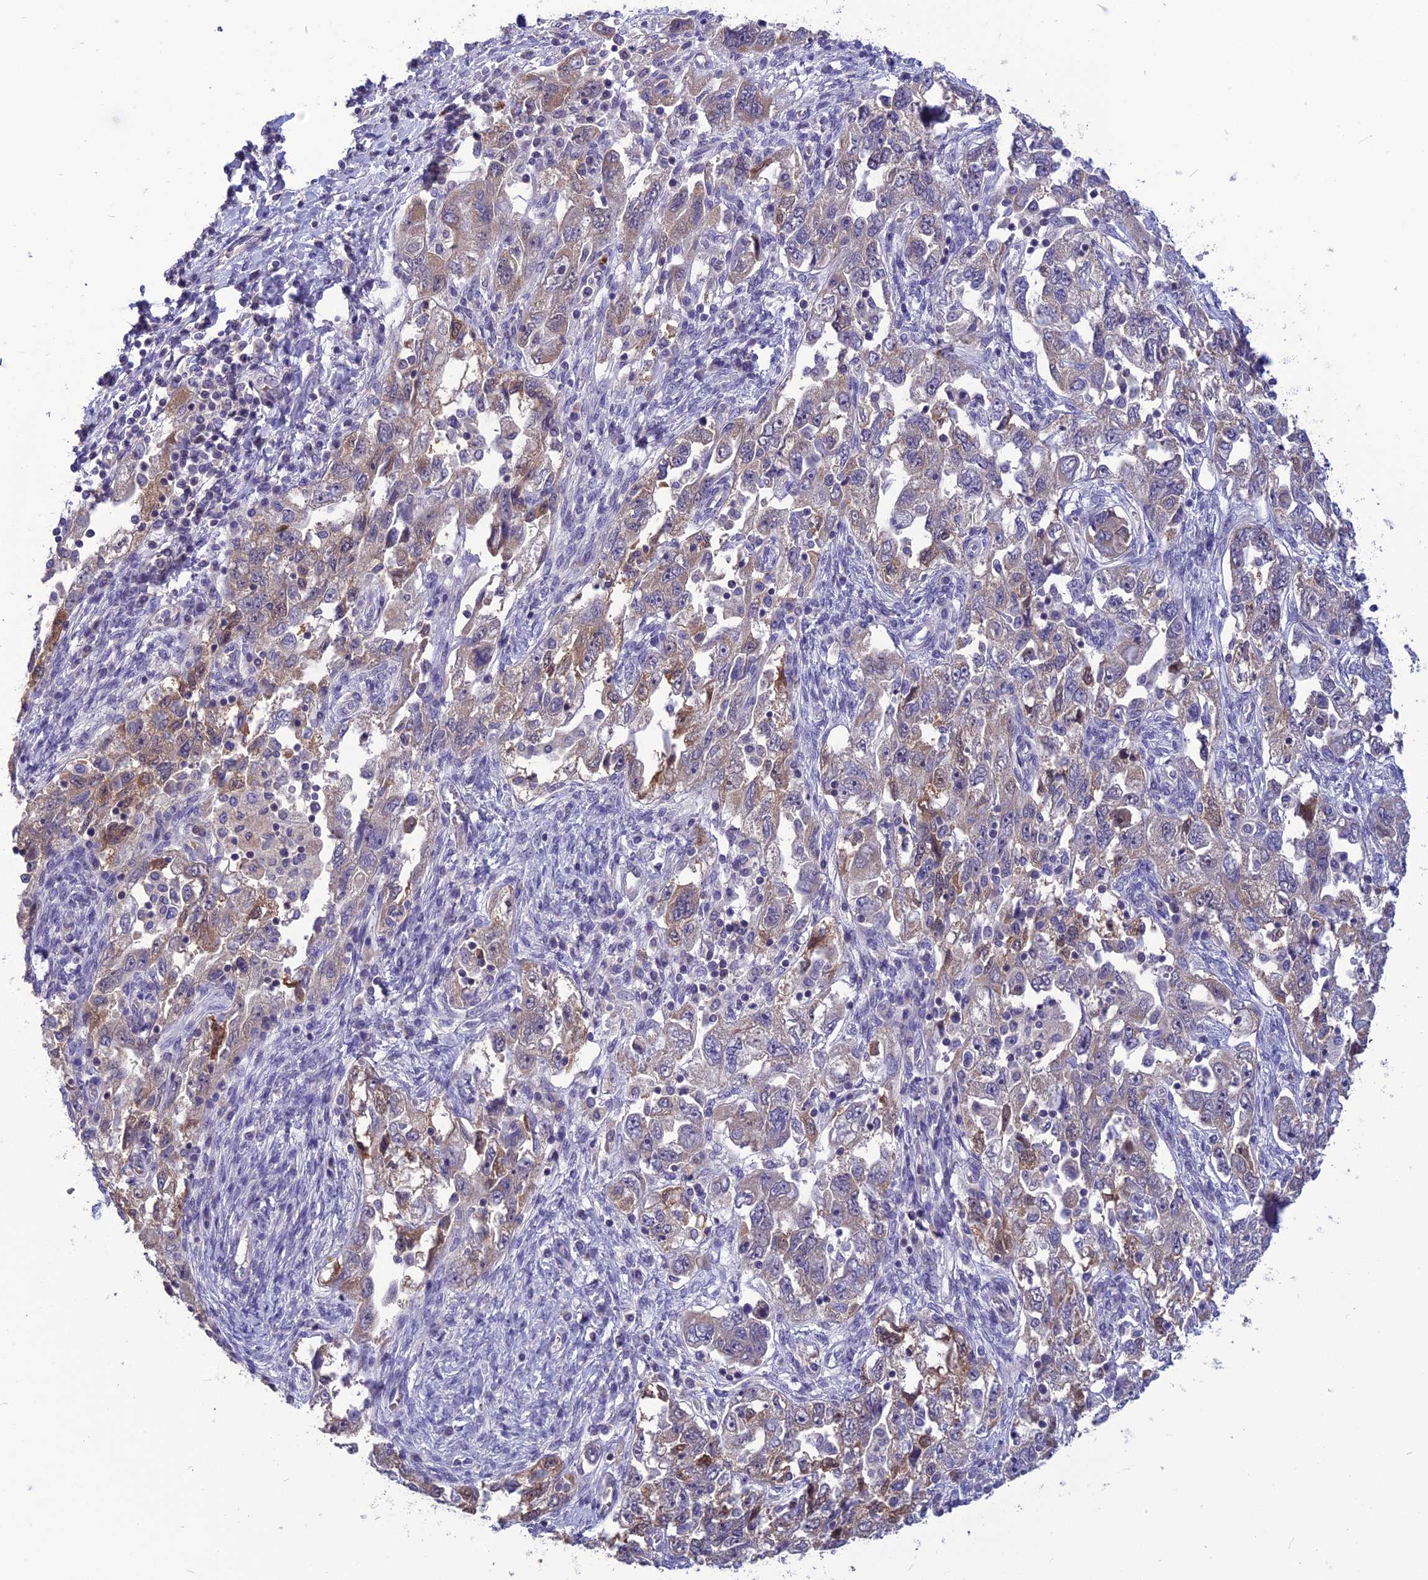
{"staining": {"intensity": "weak", "quantity": "<25%", "location": "cytoplasmic/membranous"}, "tissue": "ovarian cancer", "cell_type": "Tumor cells", "image_type": "cancer", "snomed": [{"axis": "morphology", "description": "Carcinoma, NOS"}, {"axis": "morphology", "description": "Cystadenocarcinoma, serous, NOS"}, {"axis": "topography", "description": "Ovary"}], "caption": "Ovarian cancer was stained to show a protein in brown. There is no significant expression in tumor cells.", "gene": "PSMF1", "patient": {"sex": "female", "age": 69}}